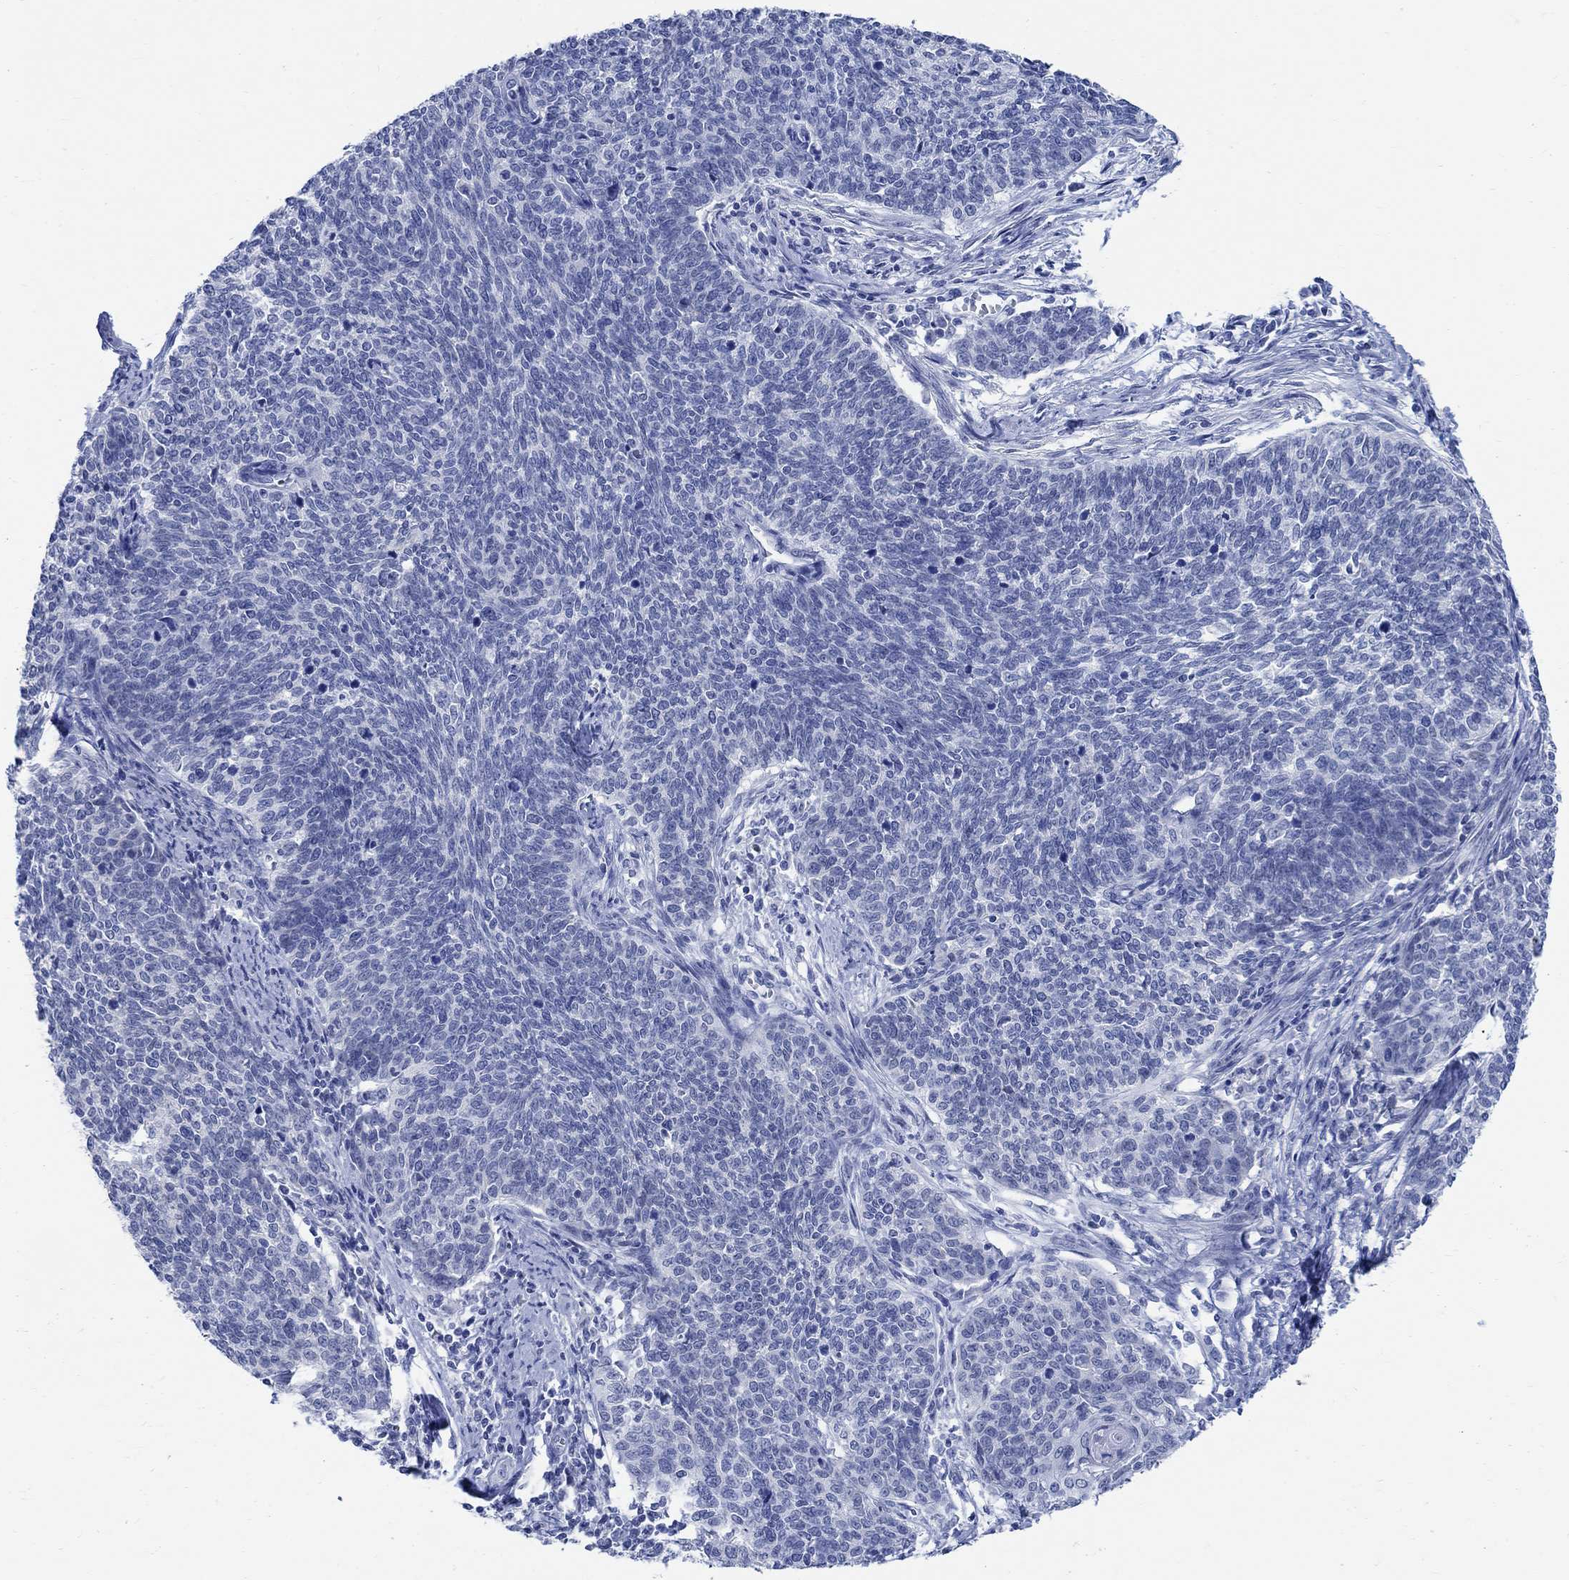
{"staining": {"intensity": "negative", "quantity": "none", "location": "none"}, "tissue": "cervical cancer", "cell_type": "Tumor cells", "image_type": "cancer", "snomed": [{"axis": "morphology", "description": "Squamous cell carcinoma, NOS"}, {"axis": "topography", "description": "Cervix"}], "caption": "The image exhibits no staining of tumor cells in squamous cell carcinoma (cervical).", "gene": "CAMK2N1", "patient": {"sex": "female", "age": 39}}